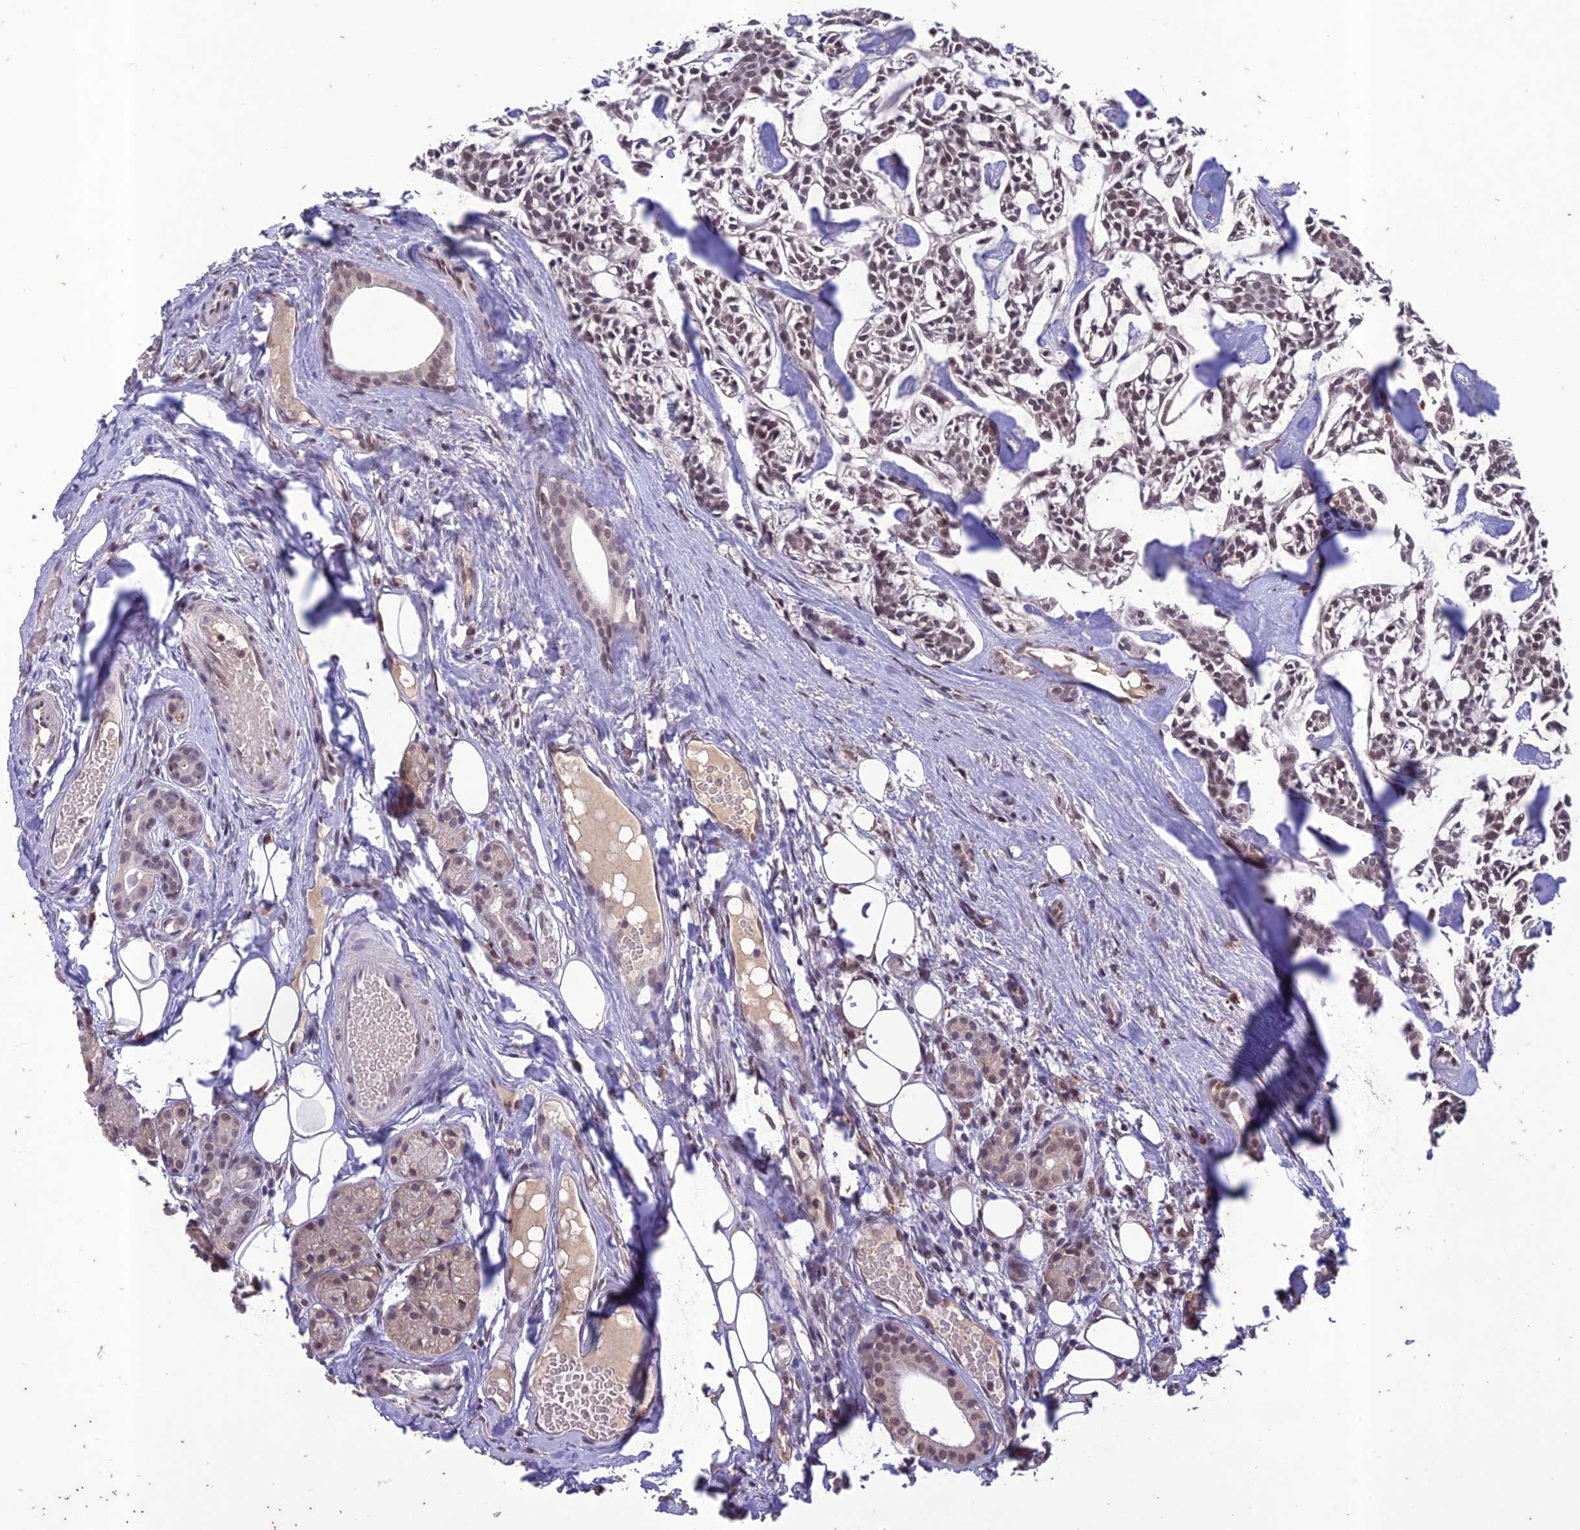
{"staining": {"intensity": "weak", "quantity": ">75%", "location": "nuclear"}, "tissue": "head and neck cancer", "cell_type": "Tumor cells", "image_type": "cancer", "snomed": [{"axis": "morphology", "description": "Adenocarcinoma, NOS"}, {"axis": "topography", "description": "Salivary gland"}, {"axis": "topography", "description": "Head-Neck"}], "caption": "Protein staining of adenocarcinoma (head and neck) tissue demonstrates weak nuclear staining in about >75% of tumor cells. (DAB = brown stain, brightfield microscopy at high magnification).", "gene": "POP4", "patient": {"sex": "male", "age": 55}}